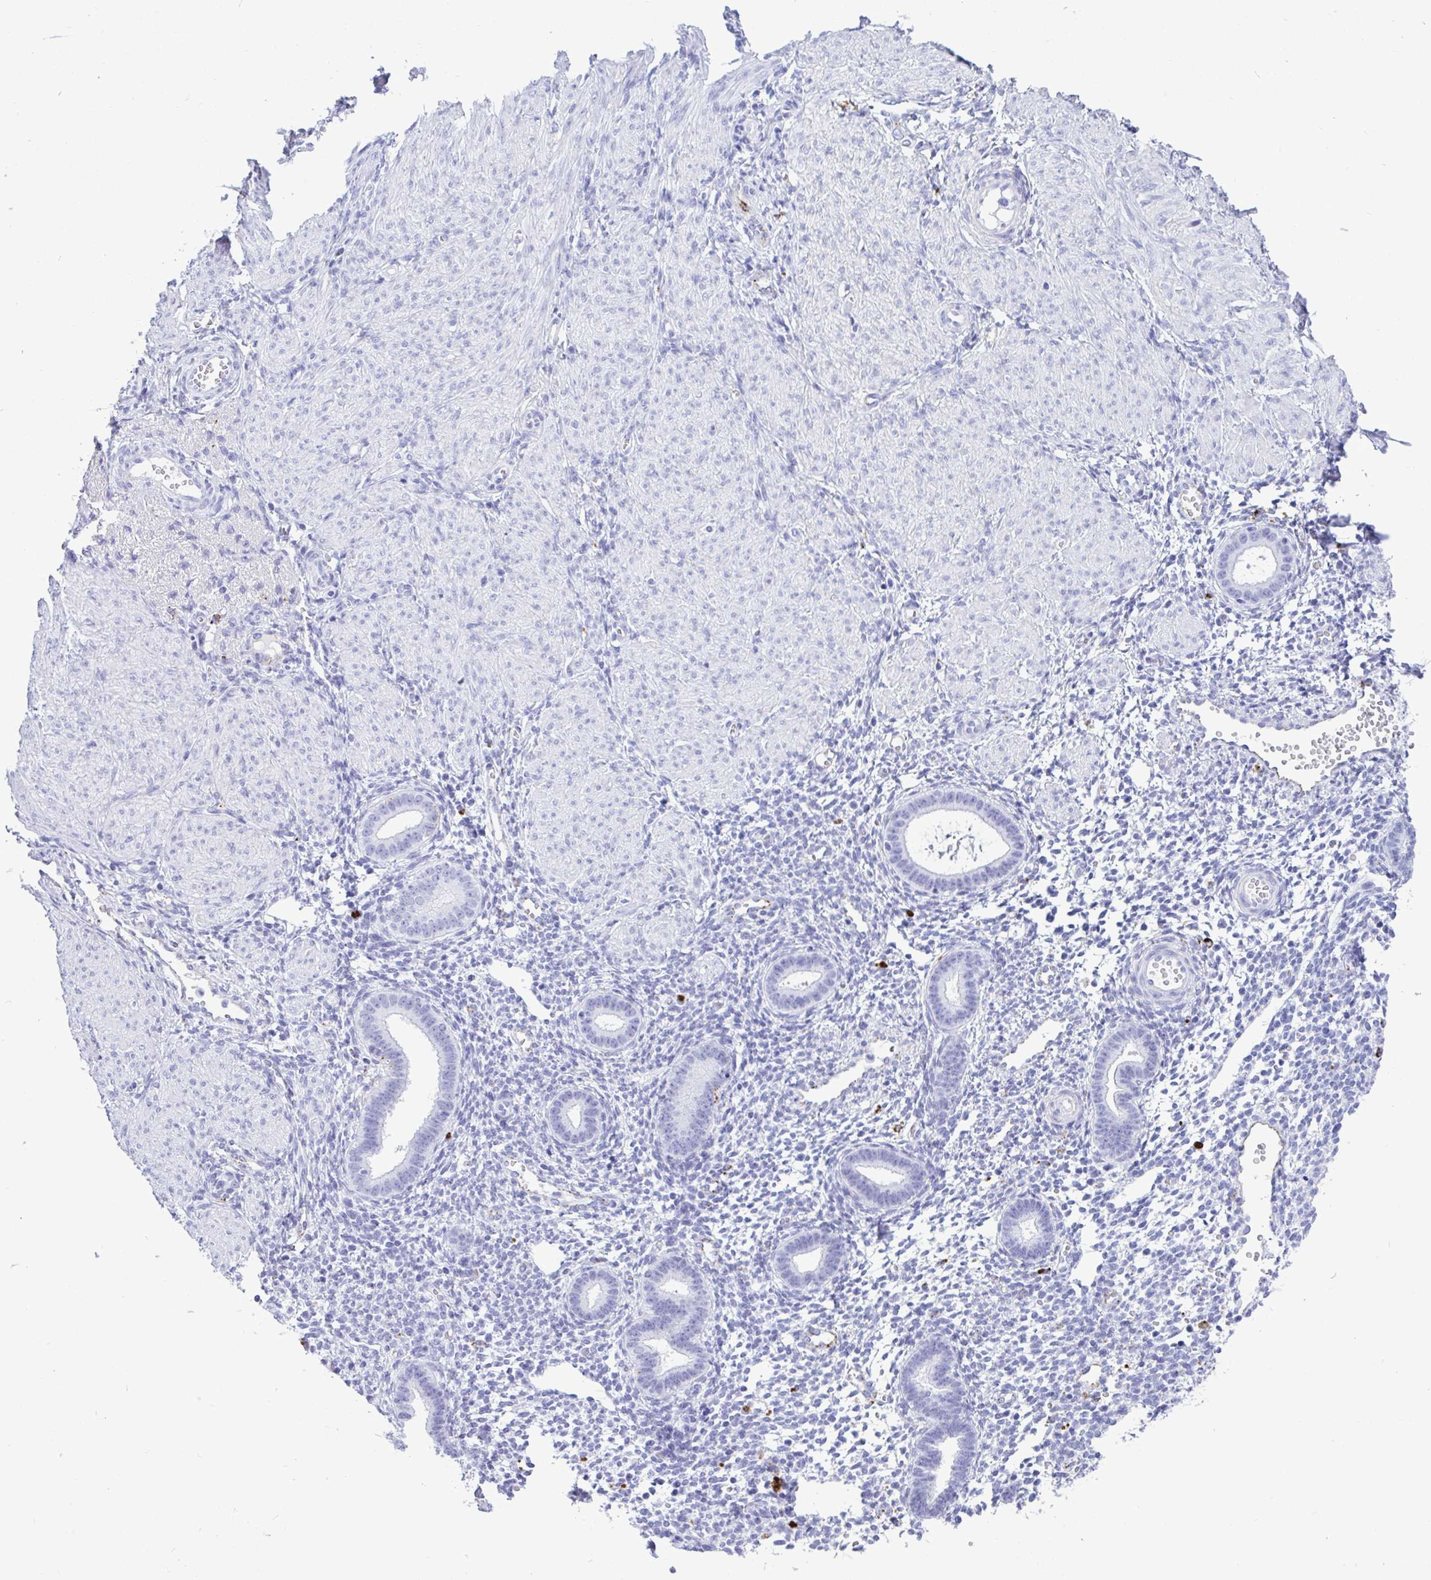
{"staining": {"intensity": "negative", "quantity": "none", "location": "none"}, "tissue": "endometrium", "cell_type": "Cells in endometrial stroma", "image_type": "normal", "snomed": [{"axis": "morphology", "description": "Normal tissue, NOS"}, {"axis": "topography", "description": "Endometrium"}], "caption": "Immunohistochemical staining of benign endometrium reveals no significant staining in cells in endometrial stroma. Nuclei are stained in blue.", "gene": "CPVL", "patient": {"sex": "female", "age": 36}}